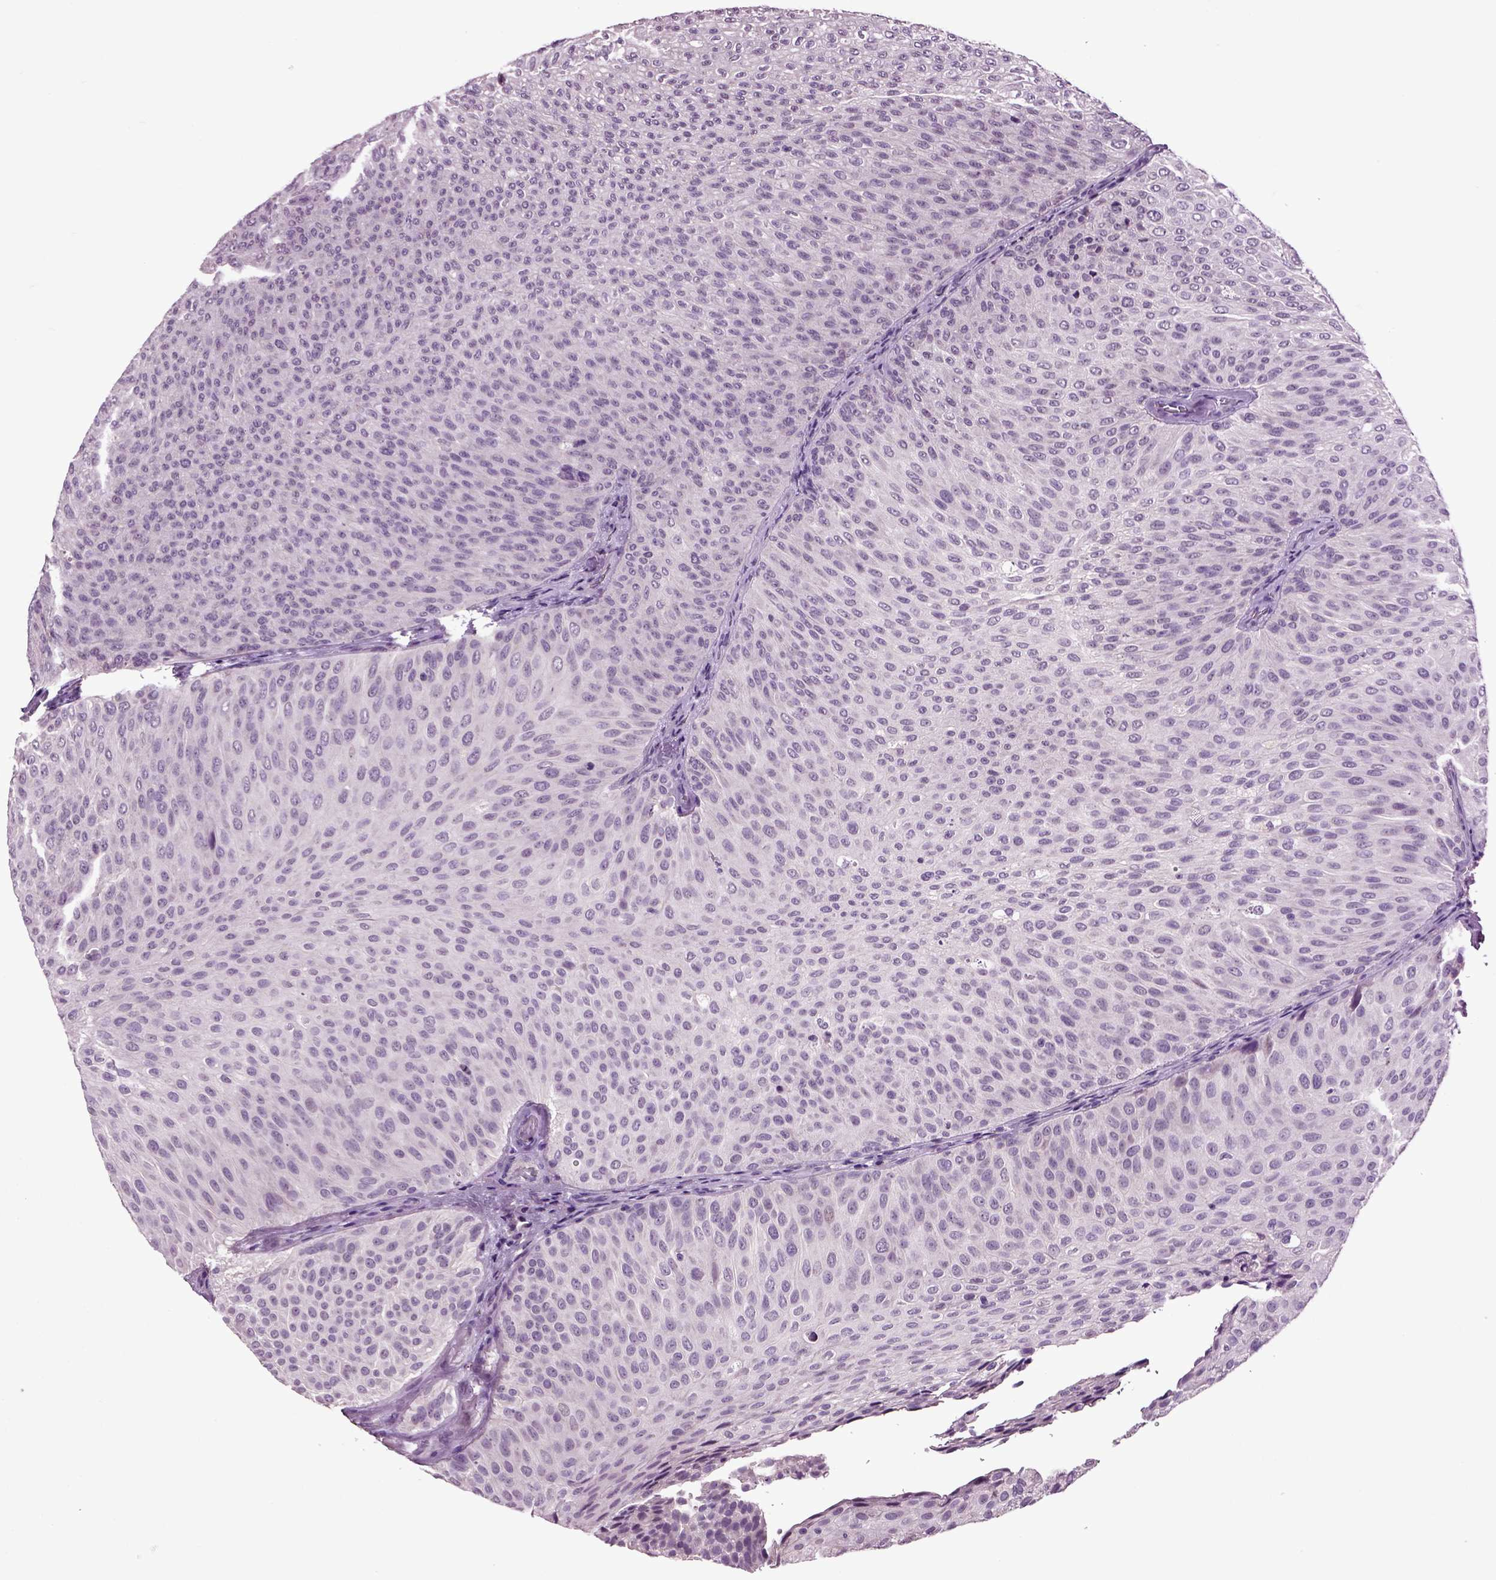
{"staining": {"intensity": "negative", "quantity": "none", "location": "none"}, "tissue": "urothelial cancer", "cell_type": "Tumor cells", "image_type": "cancer", "snomed": [{"axis": "morphology", "description": "Urothelial carcinoma, Low grade"}, {"axis": "topography", "description": "Urinary bladder"}], "caption": "High power microscopy photomicrograph of an immunohistochemistry image of urothelial cancer, revealing no significant positivity in tumor cells. Nuclei are stained in blue.", "gene": "CRHR1", "patient": {"sex": "male", "age": 78}}